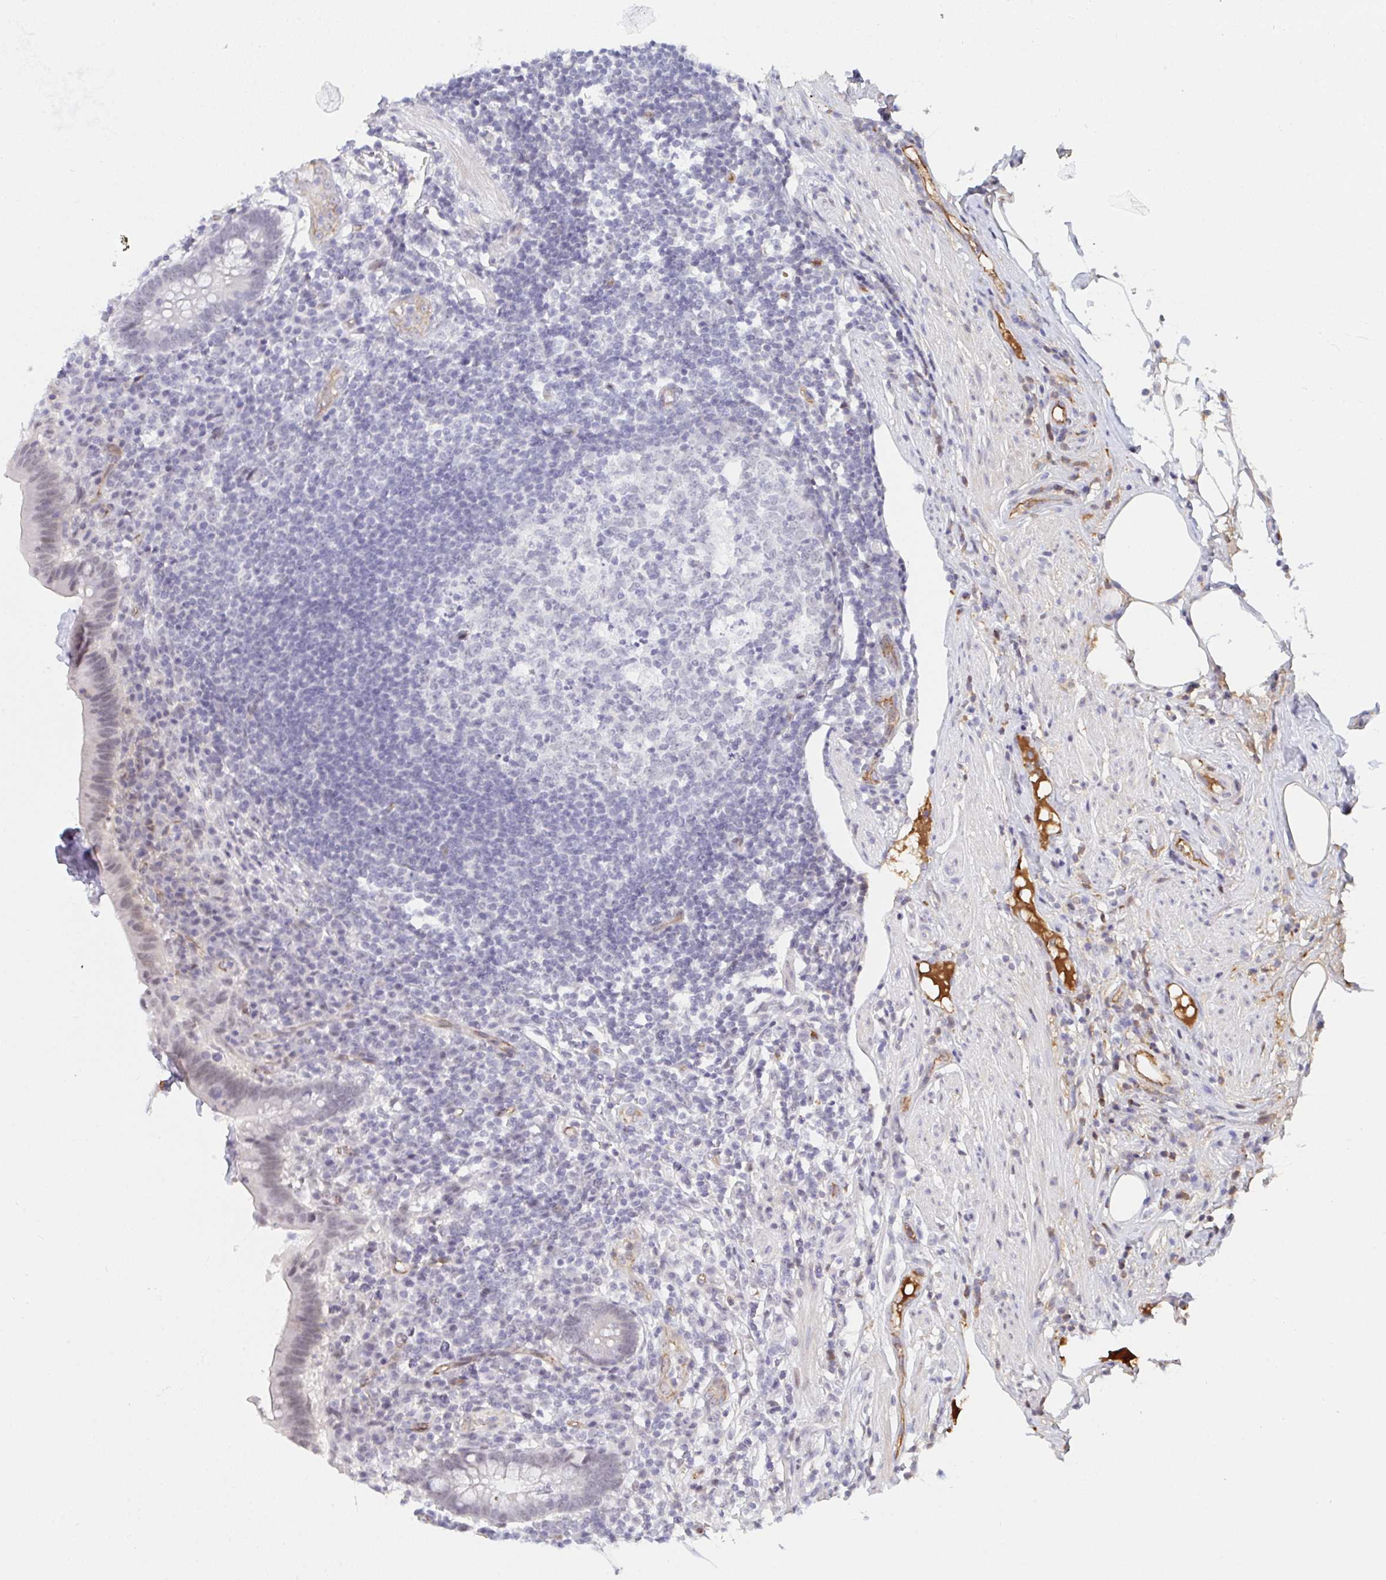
{"staining": {"intensity": "weak", "quantity": "25%-75%", "location": "nuclear"}, "tissue": "appendix", "cell_type": "Glandular cells", "image_type": "normal", "snomed": [{"axis": "morphology", "description": "Normal tissue, NOS"}, {"axis": "topography", "description": "Appendix"}], "caption": "High-power microscopy captured an IHC histopathology image of benign appendix, revealing weak nuclear positivity in about 25%-75% of glandular cells.", "gene": "DSCAML1", "patient": {"sex": "female", "age": 56}}